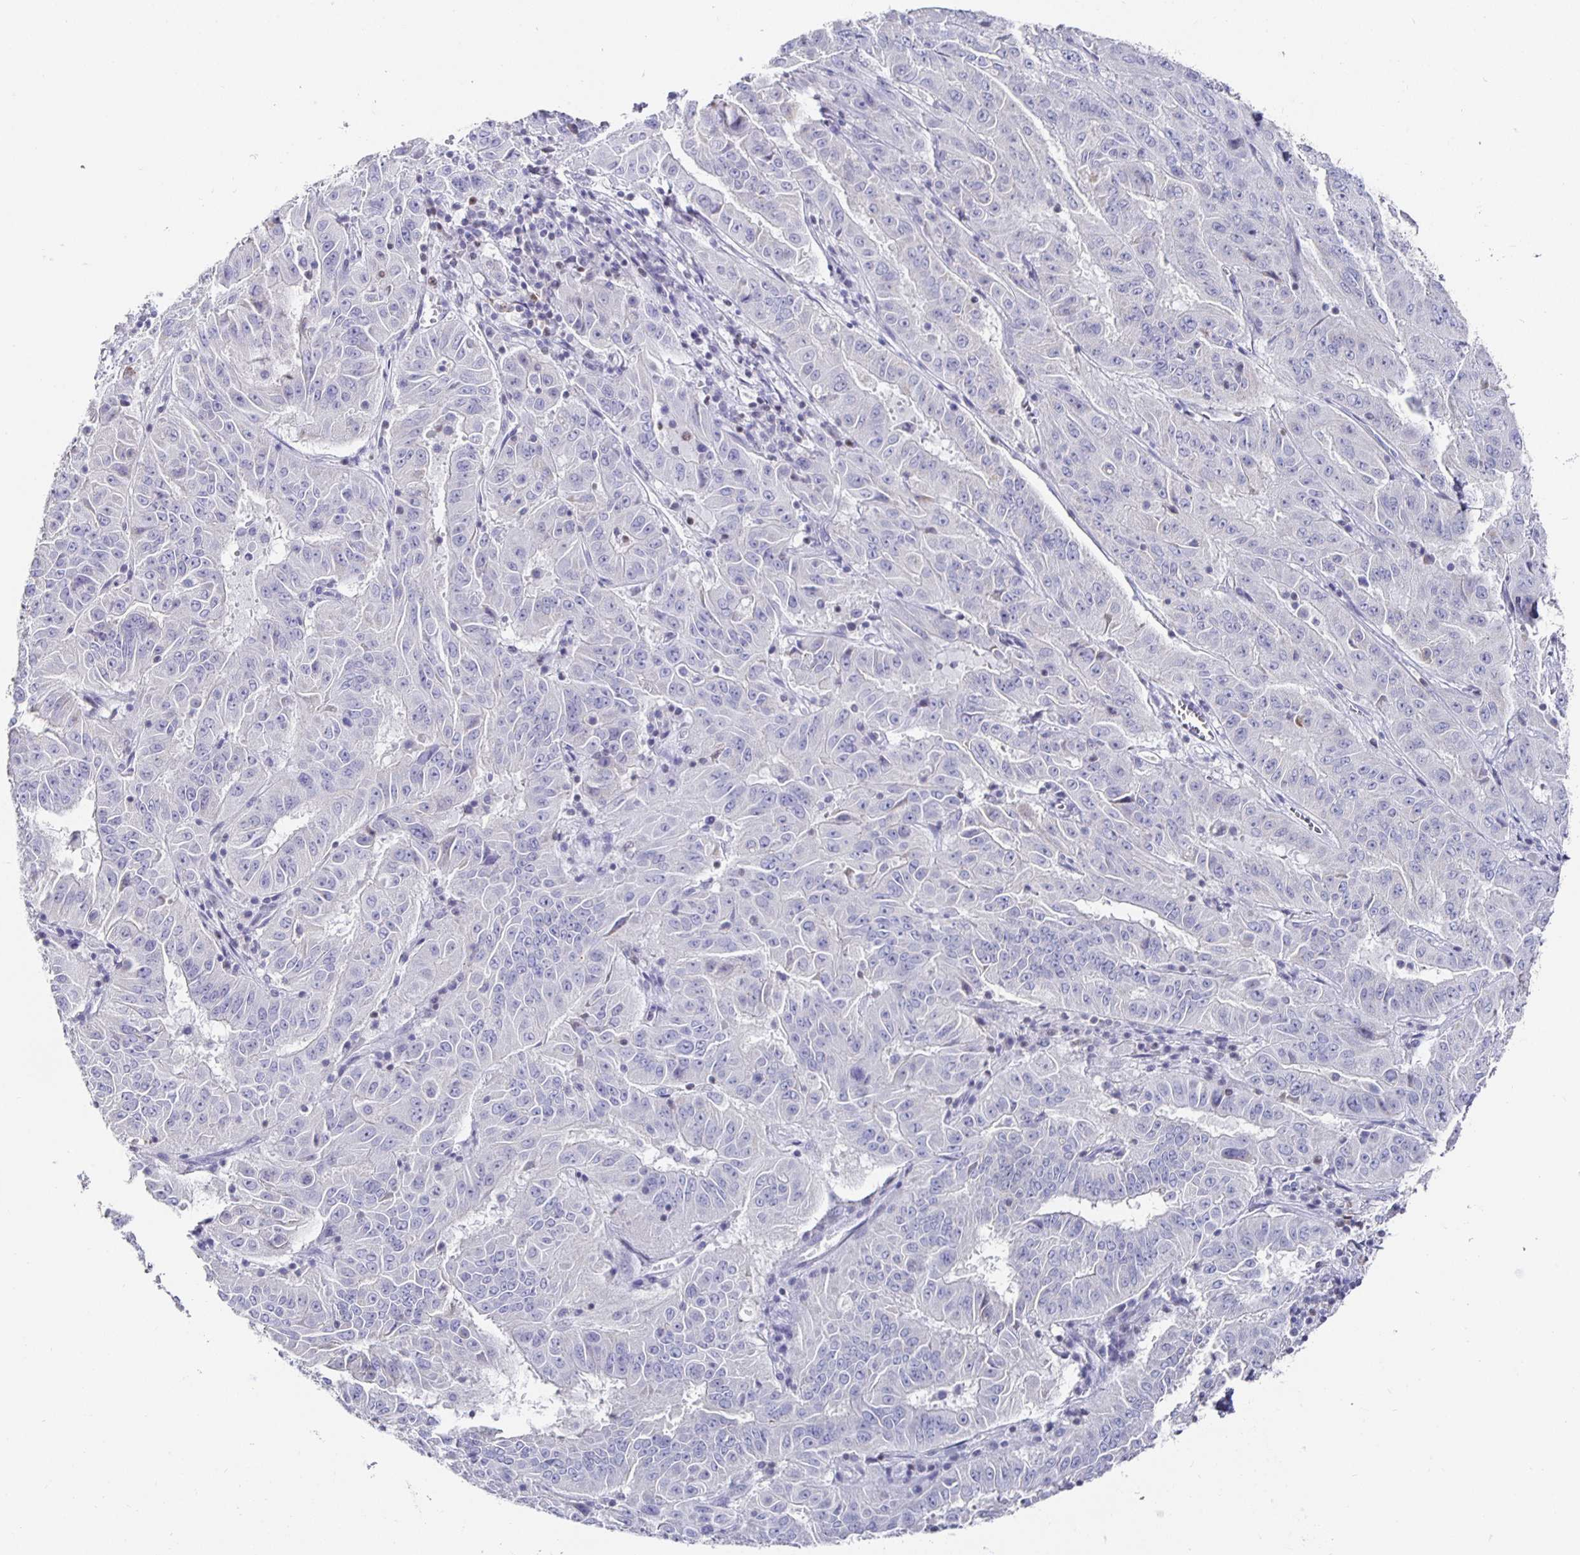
{"staining": {"intensity": "negative", "quantity": "none", "location": "none"}, "tissue": "pancreatic cancer", "cell_type": "Tumor cells", "image_type": "cancer", "snomed": [{"axis": "morphology", "description": "Adenocarcinoma, NOS"}, {"axis": "topography", "description": "Pancreas"}], "caption": "Pancreatic cancer was stained to show a protein in brown. There is no significant staining in tumor cells. The staining was performed using DAB to visualize the protein expression in brown, while the nuclei were stained in blue with hematoxylin (Magnification: 20x).", "gene": "RUNX2", "patient": {"sex": "male", "age": 63}}